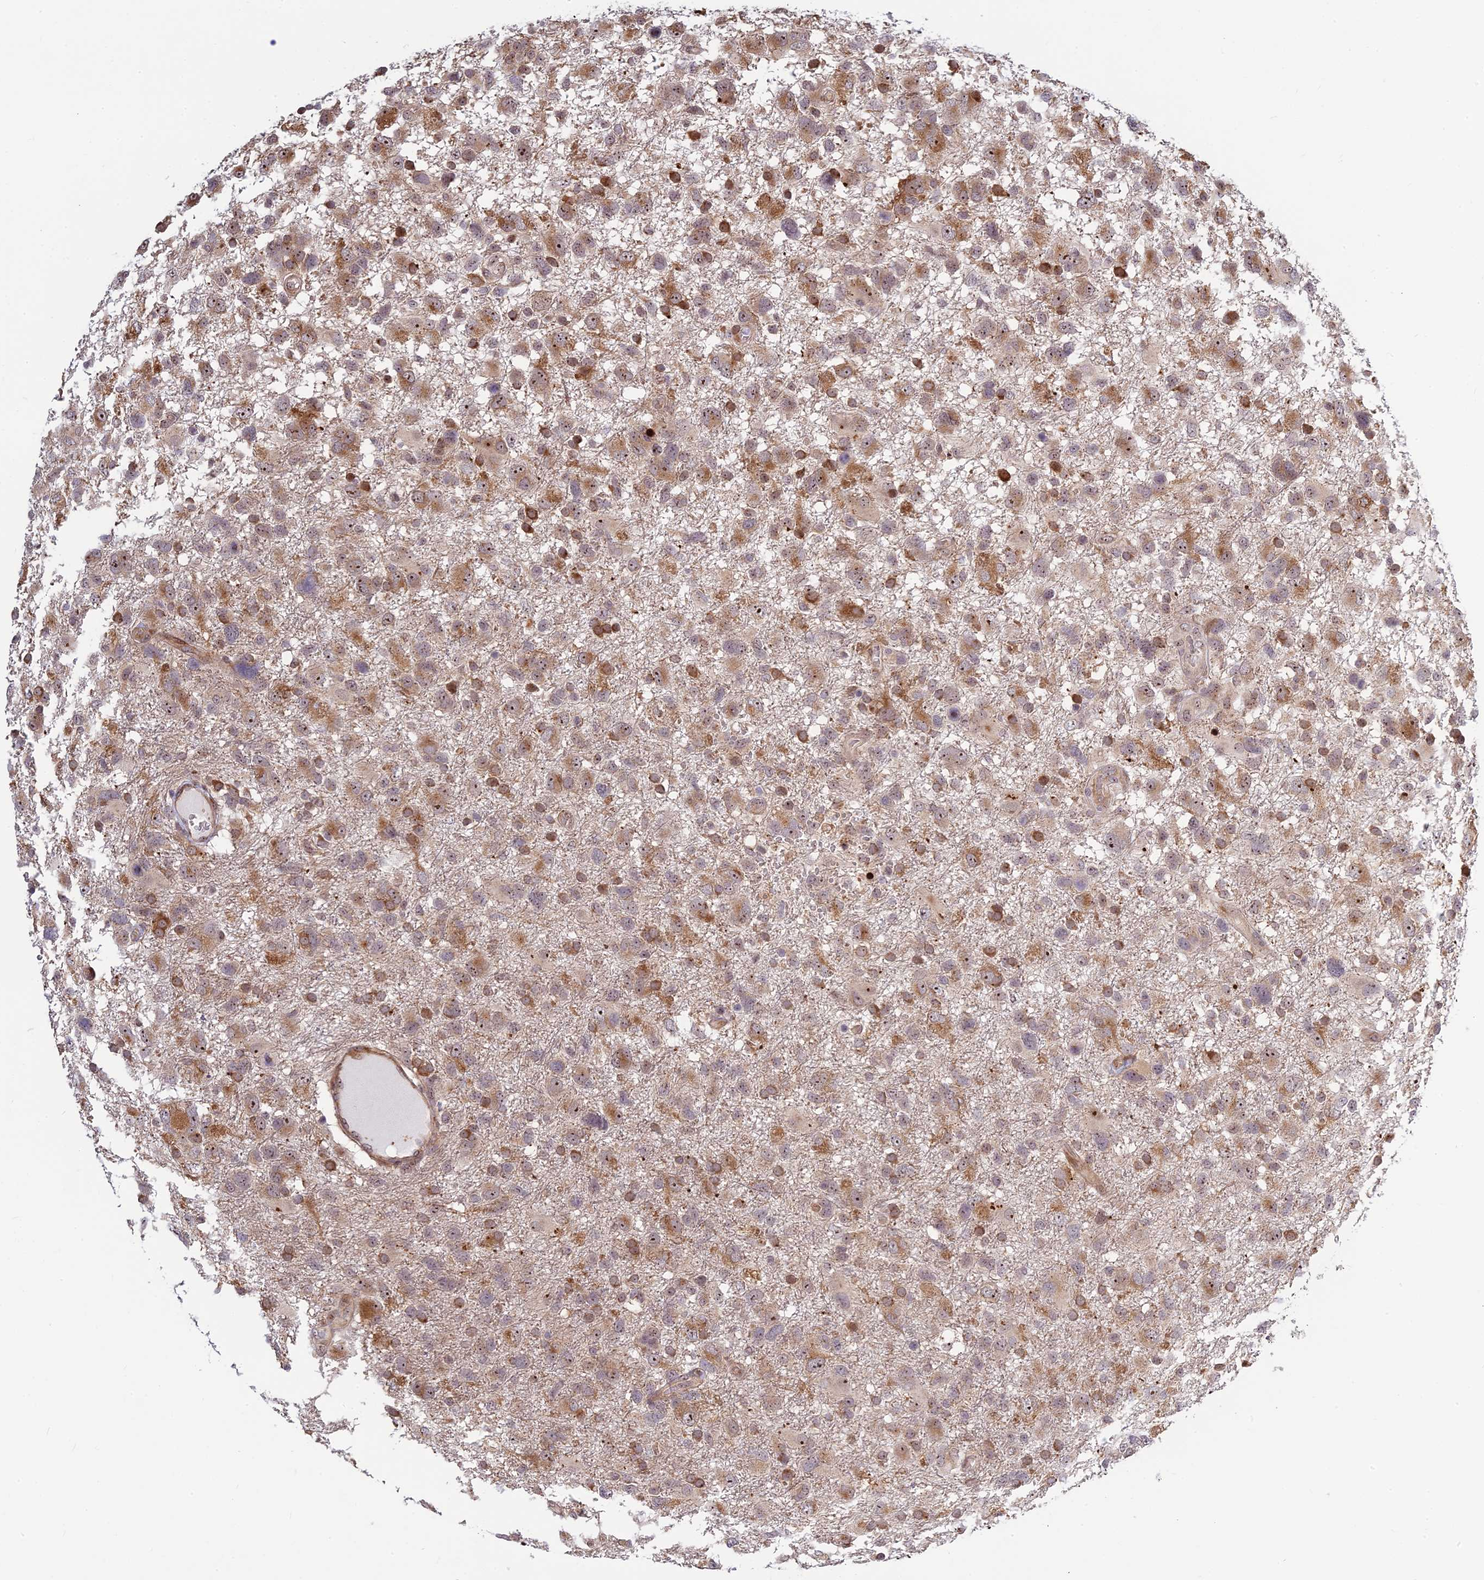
{"staining": {"intensity": "moderate", "quantity": ">75%", "location": "cytoplasmic/membranous,nuclear"}, "tissue": "glioma", "cell_type": "Tumor cells", "image_type": "cancer", "snomed": [{"axis": "morphology", "description": "Glioma, malignant, High grade"}, {"axis": "topography", "description": "Brain"}], "caption": "Malignant glioma (high-grade) stained with a protein marker reveals moderate staining in tumor cells.", "gene": "UFSP2", "patient": {"sex": "male", "age": 61}}